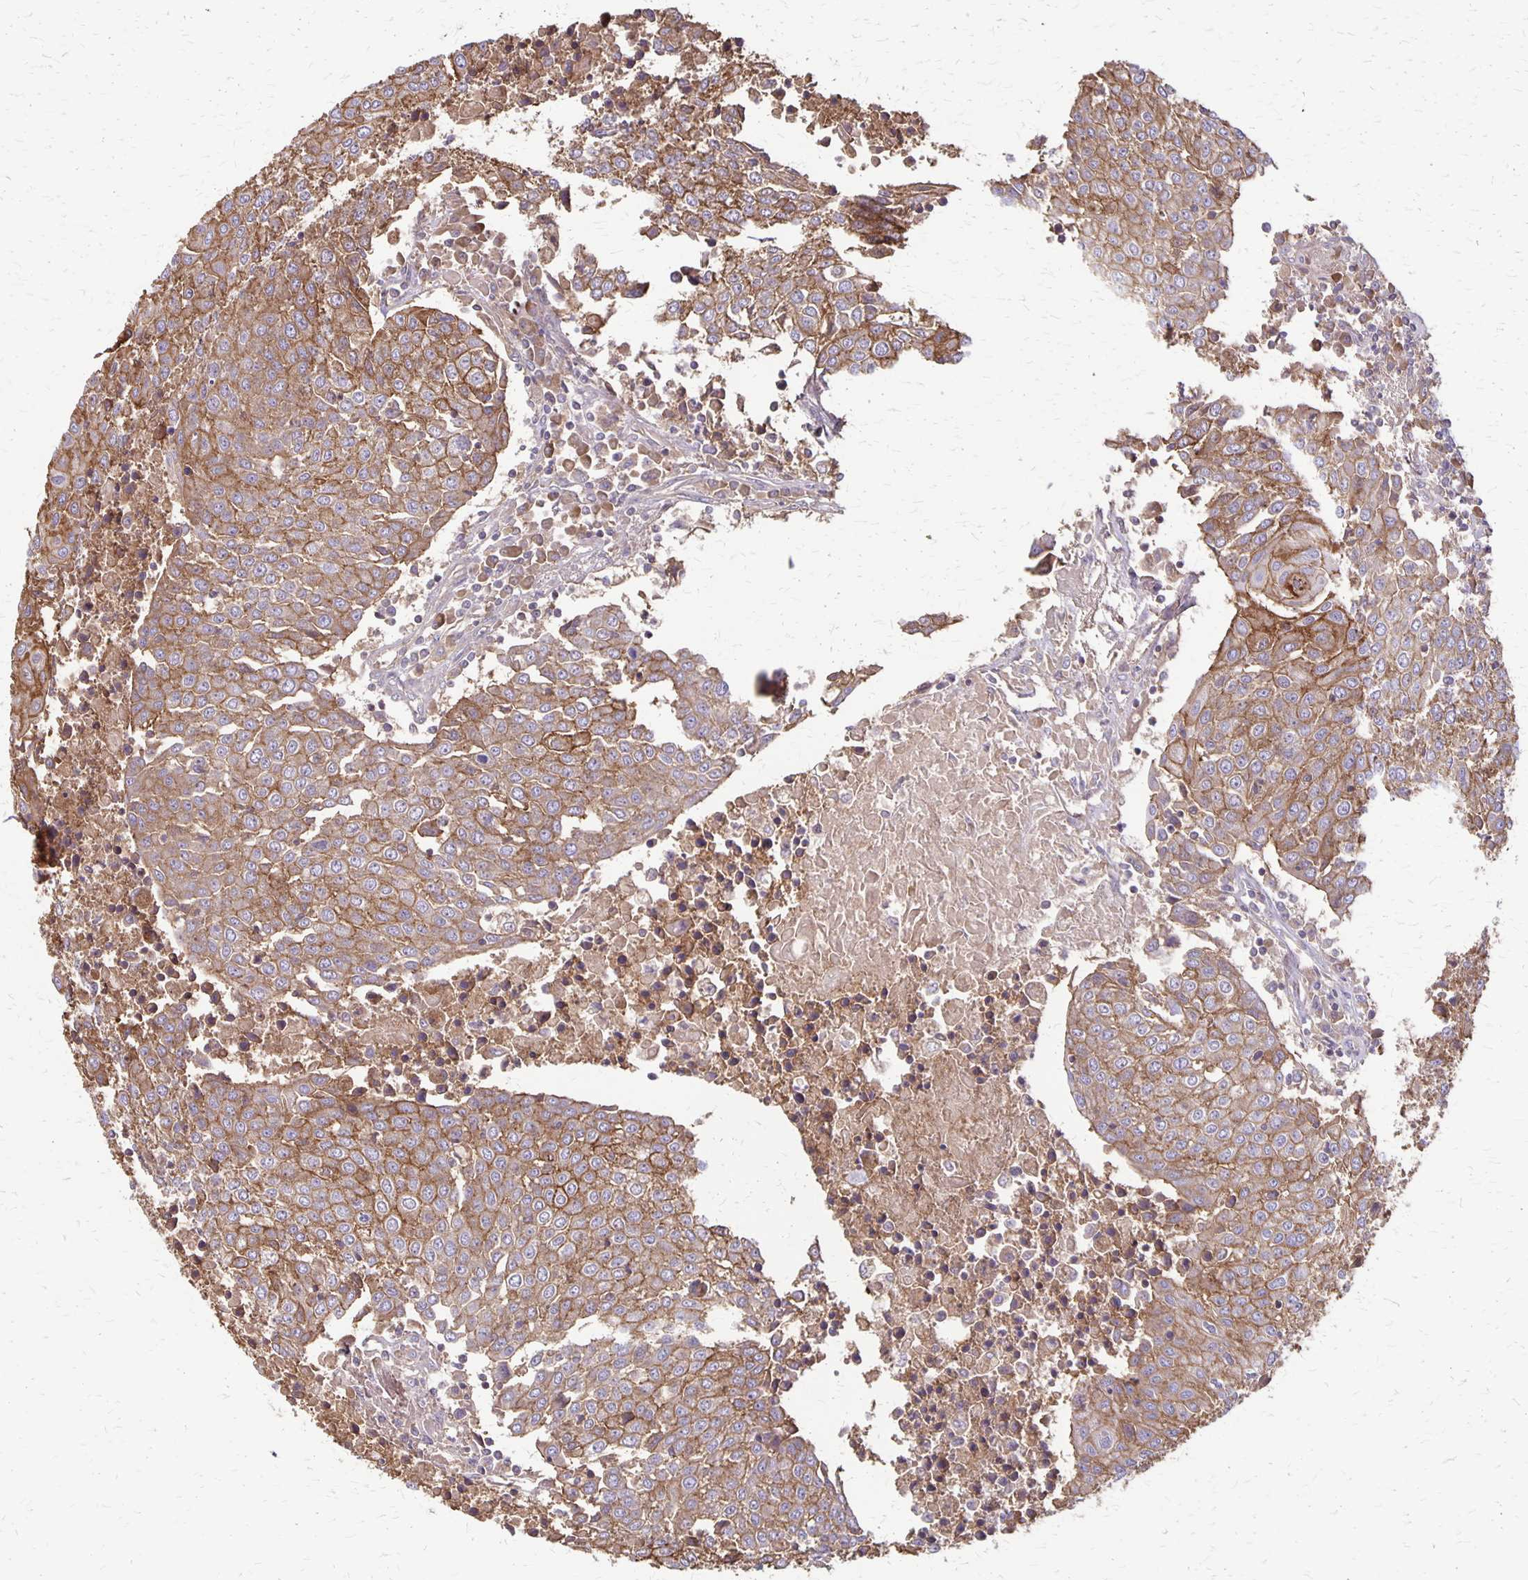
{"staining": {"intensity": "moderate", "quantity": ">75%", "location": "cytoplasmic/membranous"}, "tissue": "urothelial cancer", "cell_type": "Tumor cells", "image_type": "cancer", "snomed": [{"axis": "morphology", "description": "Urothelial carcinoma, High grade"}, {"axis": "topography", "description": "Urinary bladder"}], "caption": "This is a micrograph of immunohistochemistry staining of urothelial cancer, which shows moderate staining in the cytoplasmic/membranous of tumor cells.", "gene": "PROM2", "patient": {"sex": "female", "age": 85}}